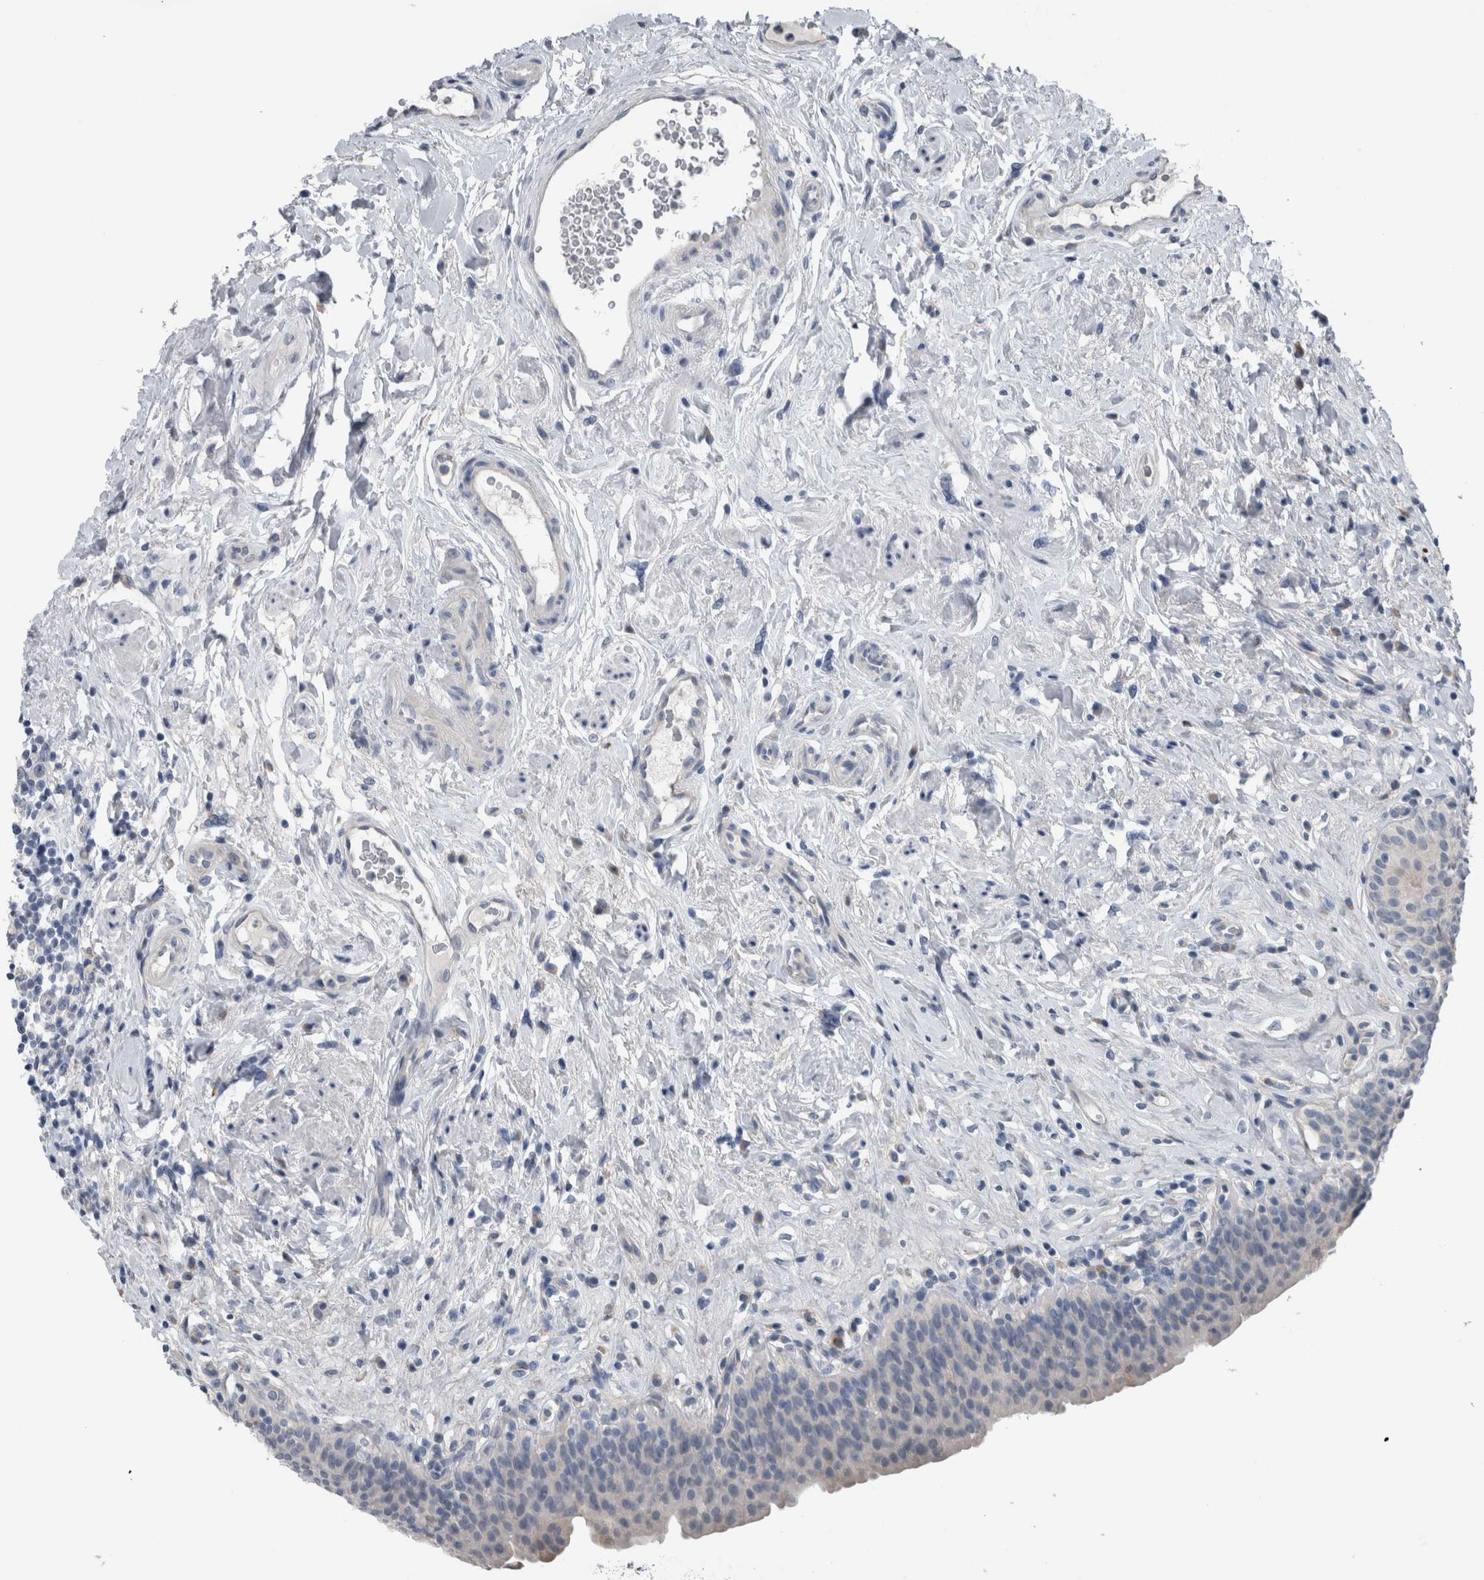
{"staining": {"intensity": "negative", "quantity": "none", "location": "none"}, "tissue": "urinary bladder", "cell_type": "Urothelial cells", "image_type": "normal", "snomed": [{"axis": "morphology", "description": "Normal tissue, NOS"}, {"axis": "topography", "description": "Urinary bladder"}], "caption": "Urinary bladder was stained to show a protein in brown. There is no significant expression in urothelial cells. (DAB IHC visualized using brightfield microscopy, high magnification).", "gene": "CRNN", "patient": {"sex": "male", "age": 83}}